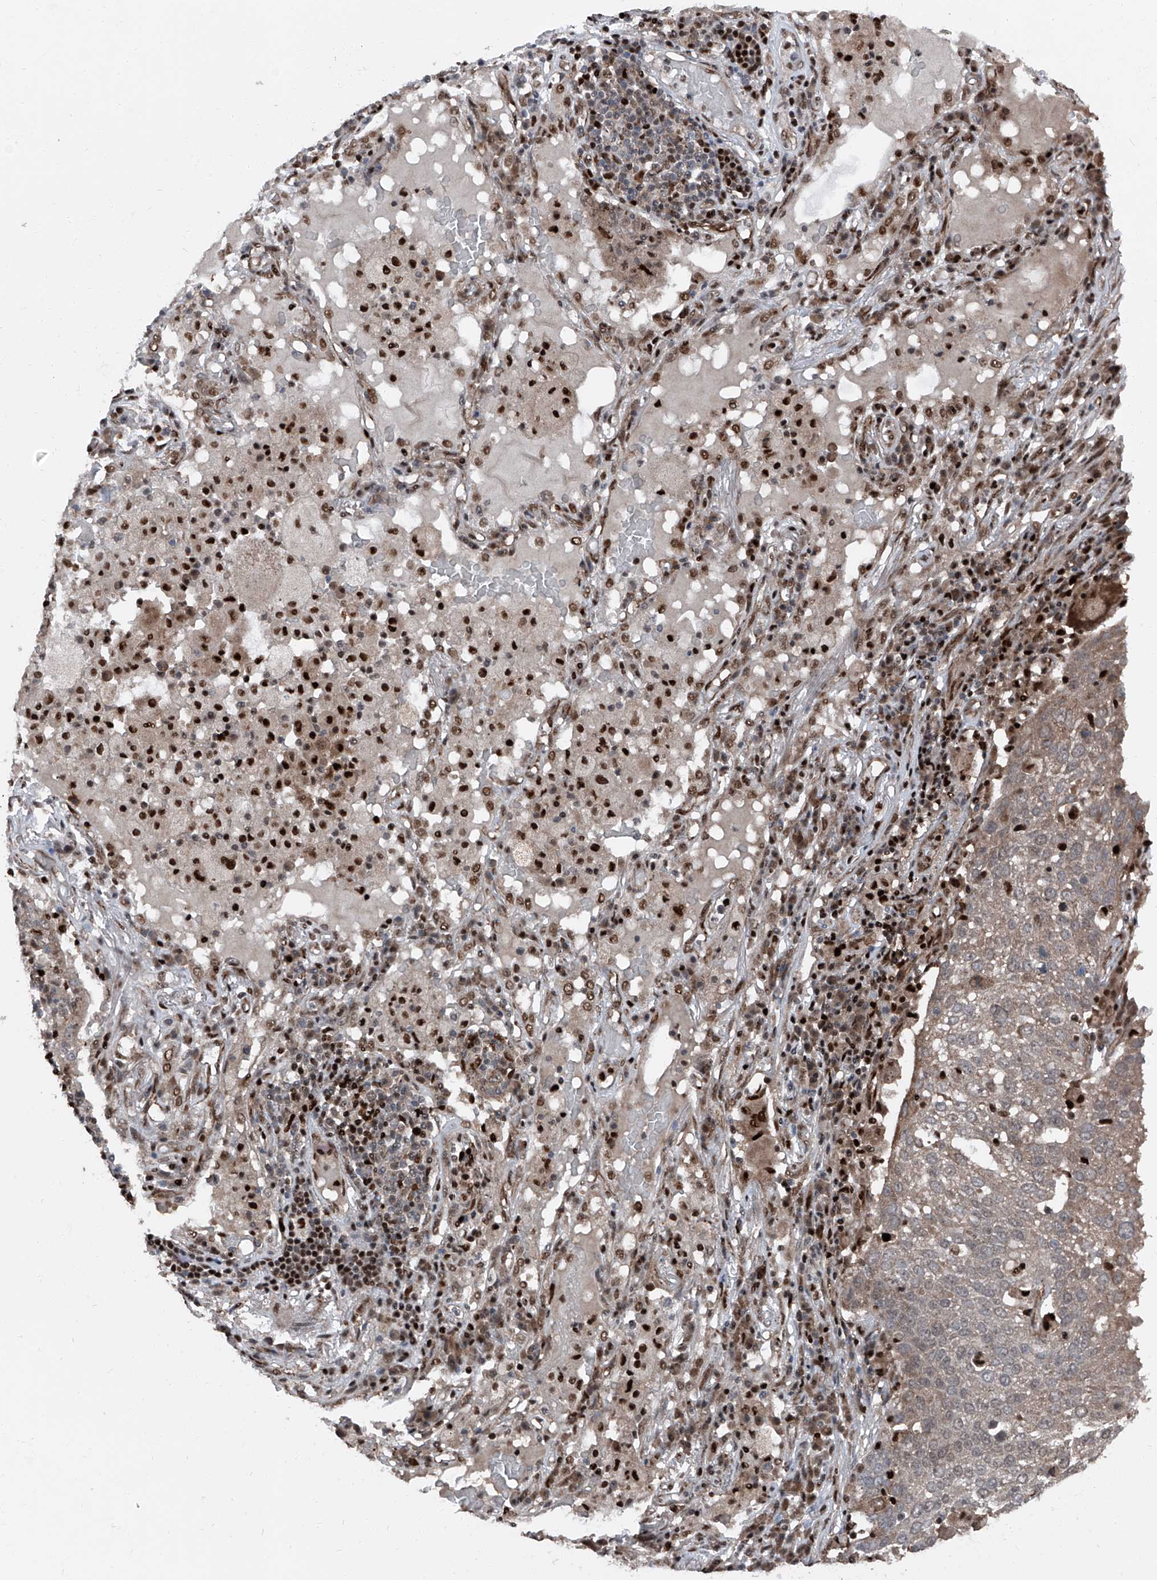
{"staining": {"intensity": "weak", "quantity": ">75%", "location": "cytoplasmic/membranous"}, "tissue": "lung cancer", "cell_type": "Tumor cells", "image_type": "cancer", "snomed": [{"axis": "morphology", "description": "Squamous cell carcinoma, NOS"}, {"axis": "topography", "description": "Lung"}], "caption": "The immunohistochemical stain labels weak cytoplasmic/membranous positivity in tumor cells of lung squamous cell carcinoma tissue. The staining was performed using DAB to visualize the protein expression in brown, while the nuclei were stained in blue with hematoxylin (Magnification: 20x).", "gene": "FKBP5", "patient": {"sex": "male", "age": 65}}